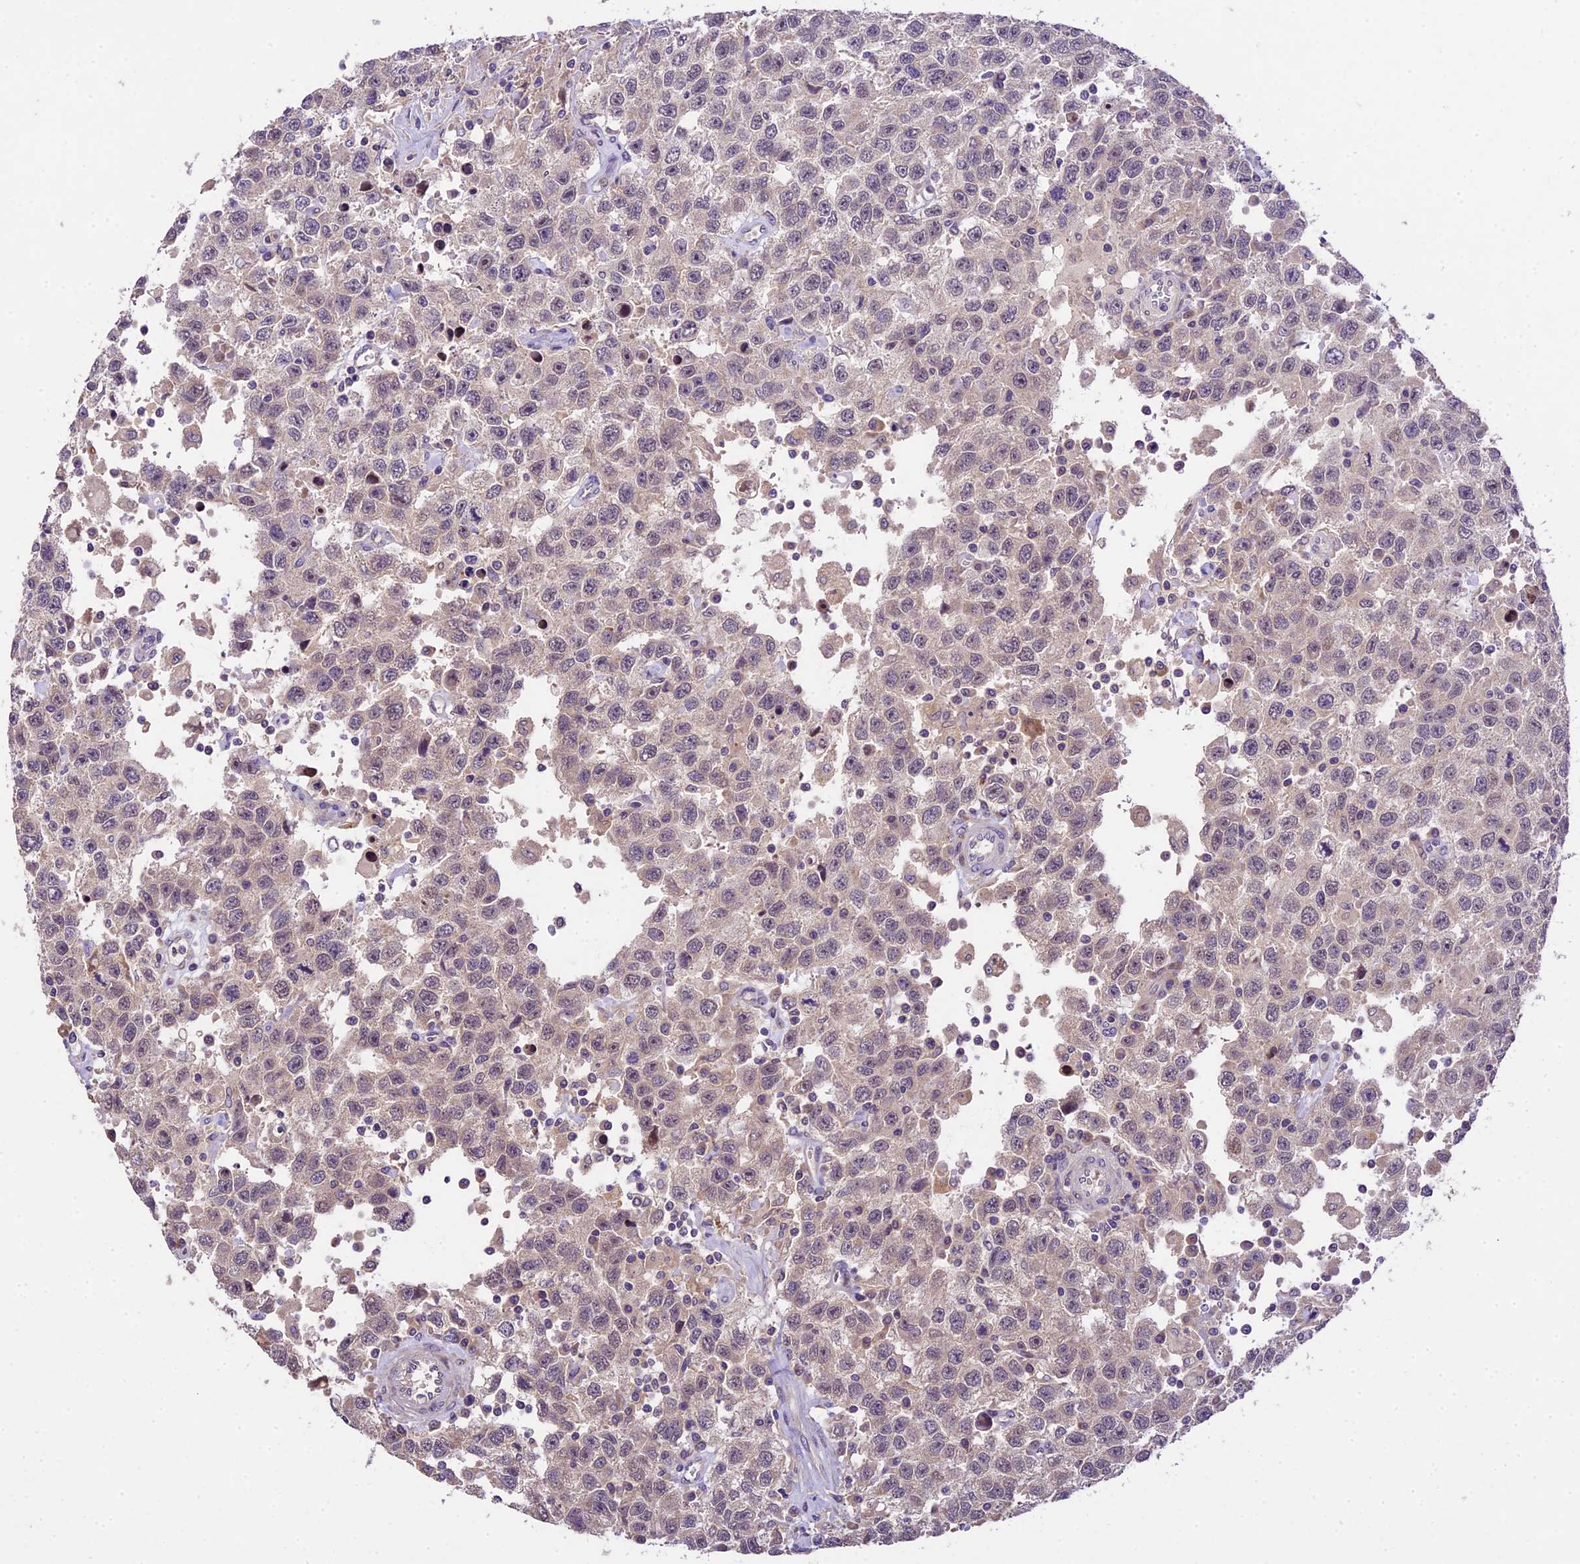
{"staining": {"intensity": "weak", "quantity": "<25%", "location": "cytoplasmic/membranous,nuclear"}, "tissue": "testis cancer", "cell_type": "Tumor cells", "image_type": "cancer", "snomed": [{"axis": "morphology", "description": "Seminoma, NOS"}, {"axis": "topography", "description": "Testis"}], "caption": "Tumor cells show no significant protein expression in testis cancer.", "gene": "DGKH", "patient": {"sex": "male", "age": 41}}